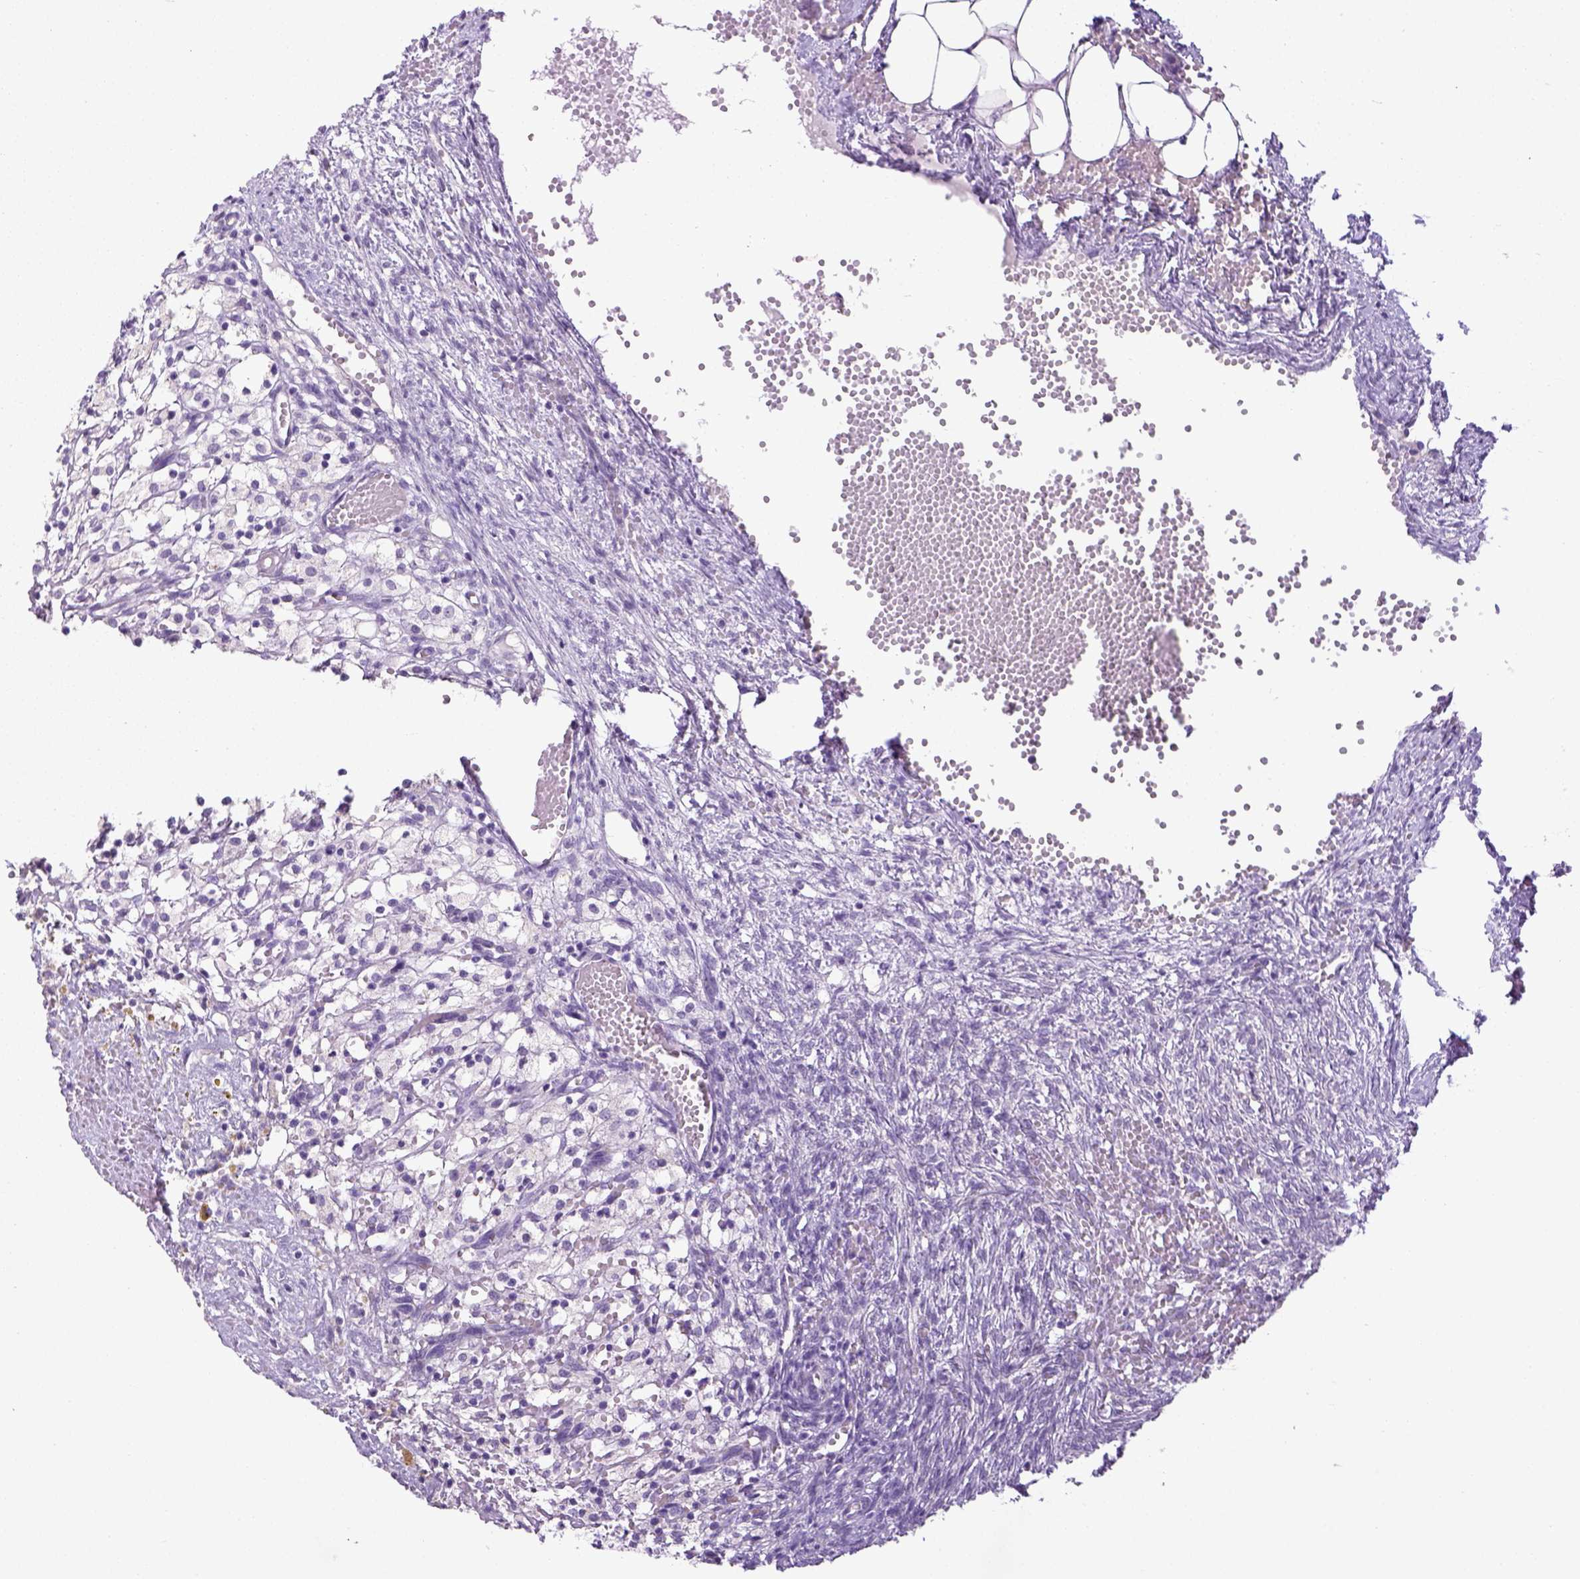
{"staining": {"intensity": "negative", "quantity": "none", "location": "none"}, "tissue": "ovary", "cell_type": "Follicle cells", "image_type": "normal", "snomed": [{"axis": "morphology", "description": "Normal tissue, NOS"}, {"axis": "topography", "description": "Ovary"}], "caption": "IHC photomicrograph of normal ovary: ovary stained with DAB (3,3'-diaminobenzidine) displays no significant protein staining in follicle cells. (DAB (3,3'-diaminobenzidine) immunohistochemistry, high magnification).", "gene": "LGSN", "patient": {"sex": "female", "age": 46}}